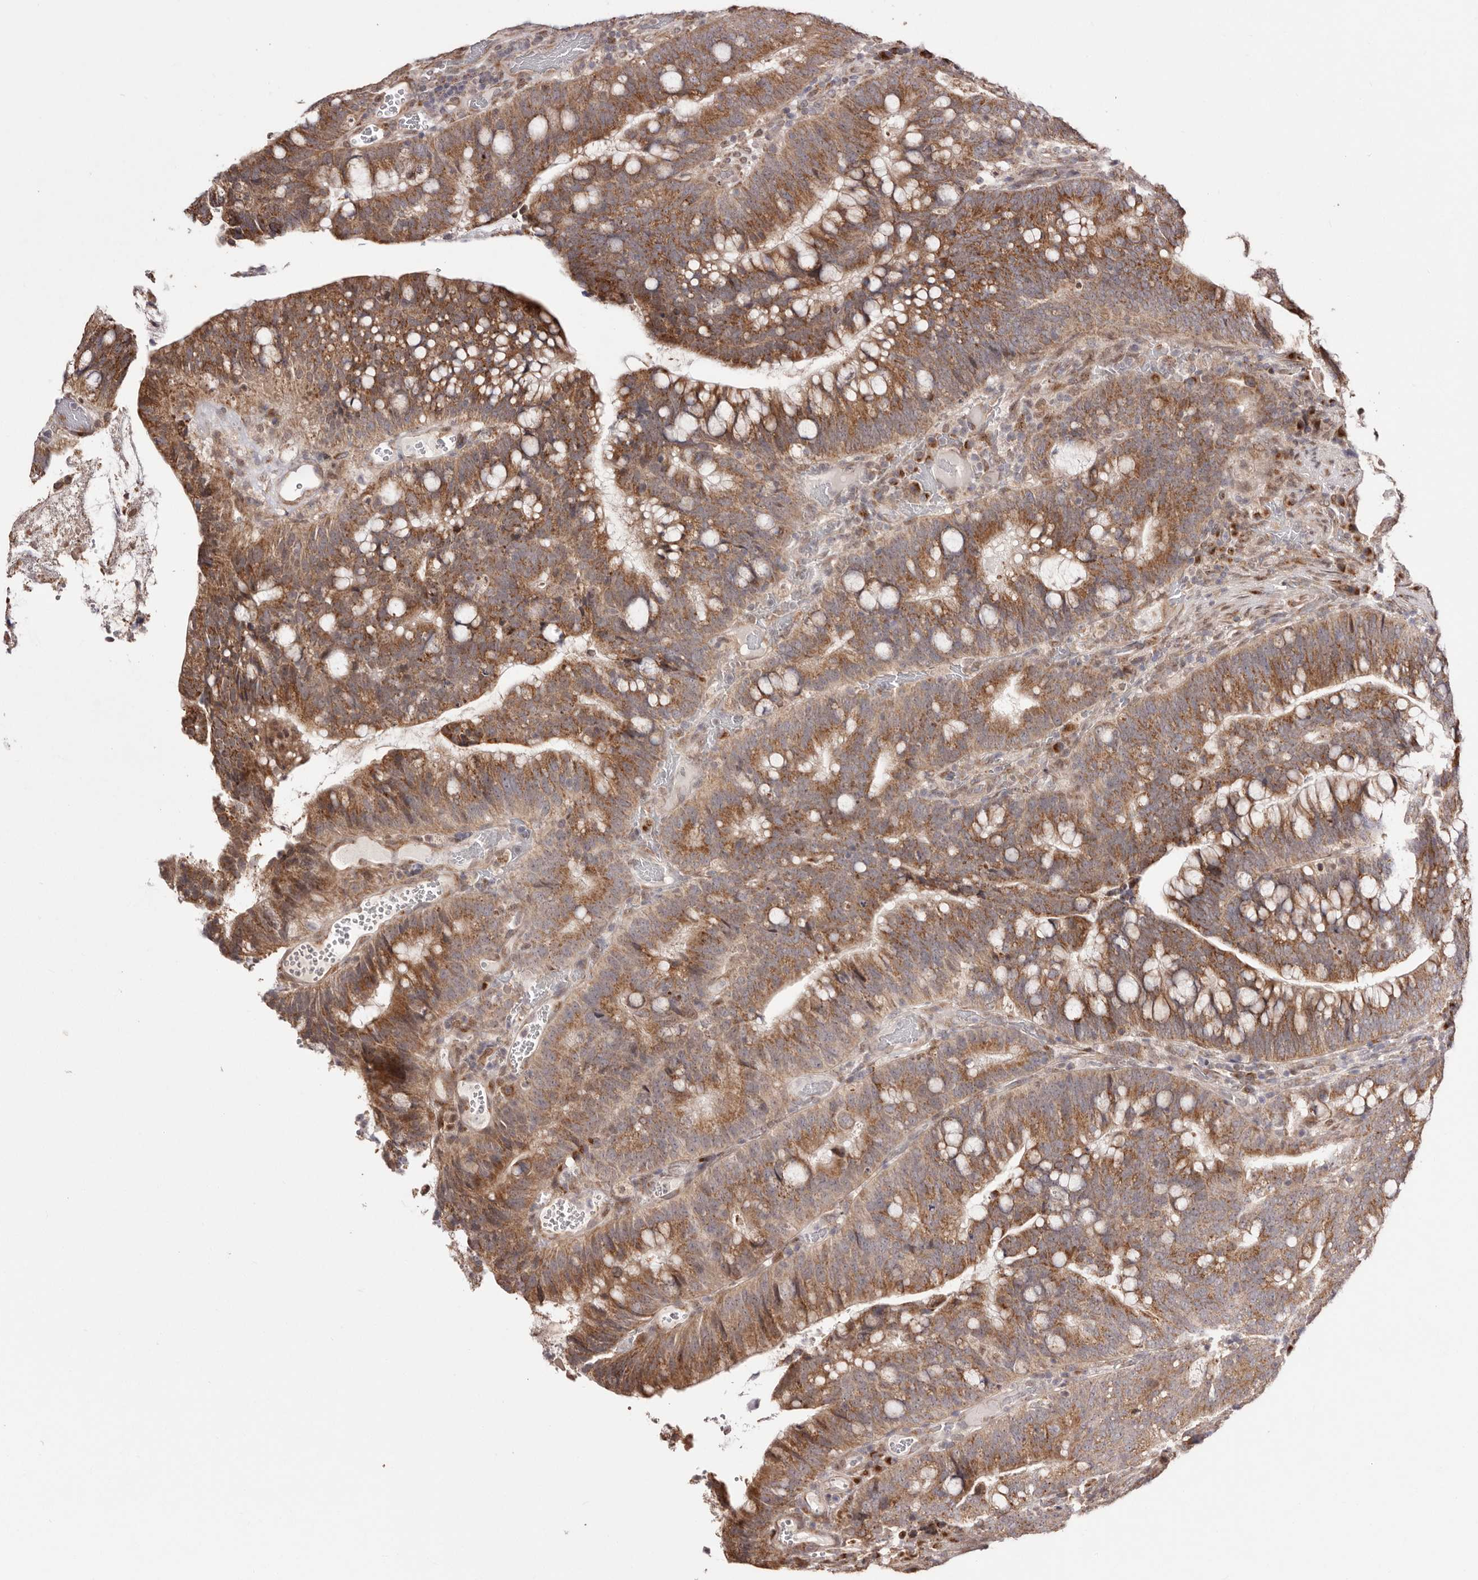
{"staining": {"intensity": "moderate", "quantity": ">75%", "location": "cytoplasmic/membranous"}, "tissue": "colorectal cancer", "cell_type": "Tumor cells", "image_type": "cancer", "snomed": [{"axis": "morphology", "description": "Adenocarcinoma, NOS"}, {"axis": "topography", "description": "Colon"}], "caption": "Protein expression analysis of human adenocarcinoma (colorectal) reveals moderate cytoplasmic/membranous staining in approximately >75% of tumor cells.", "gene": "EGR3", "patient": {"sex": "female", "age": 66}}